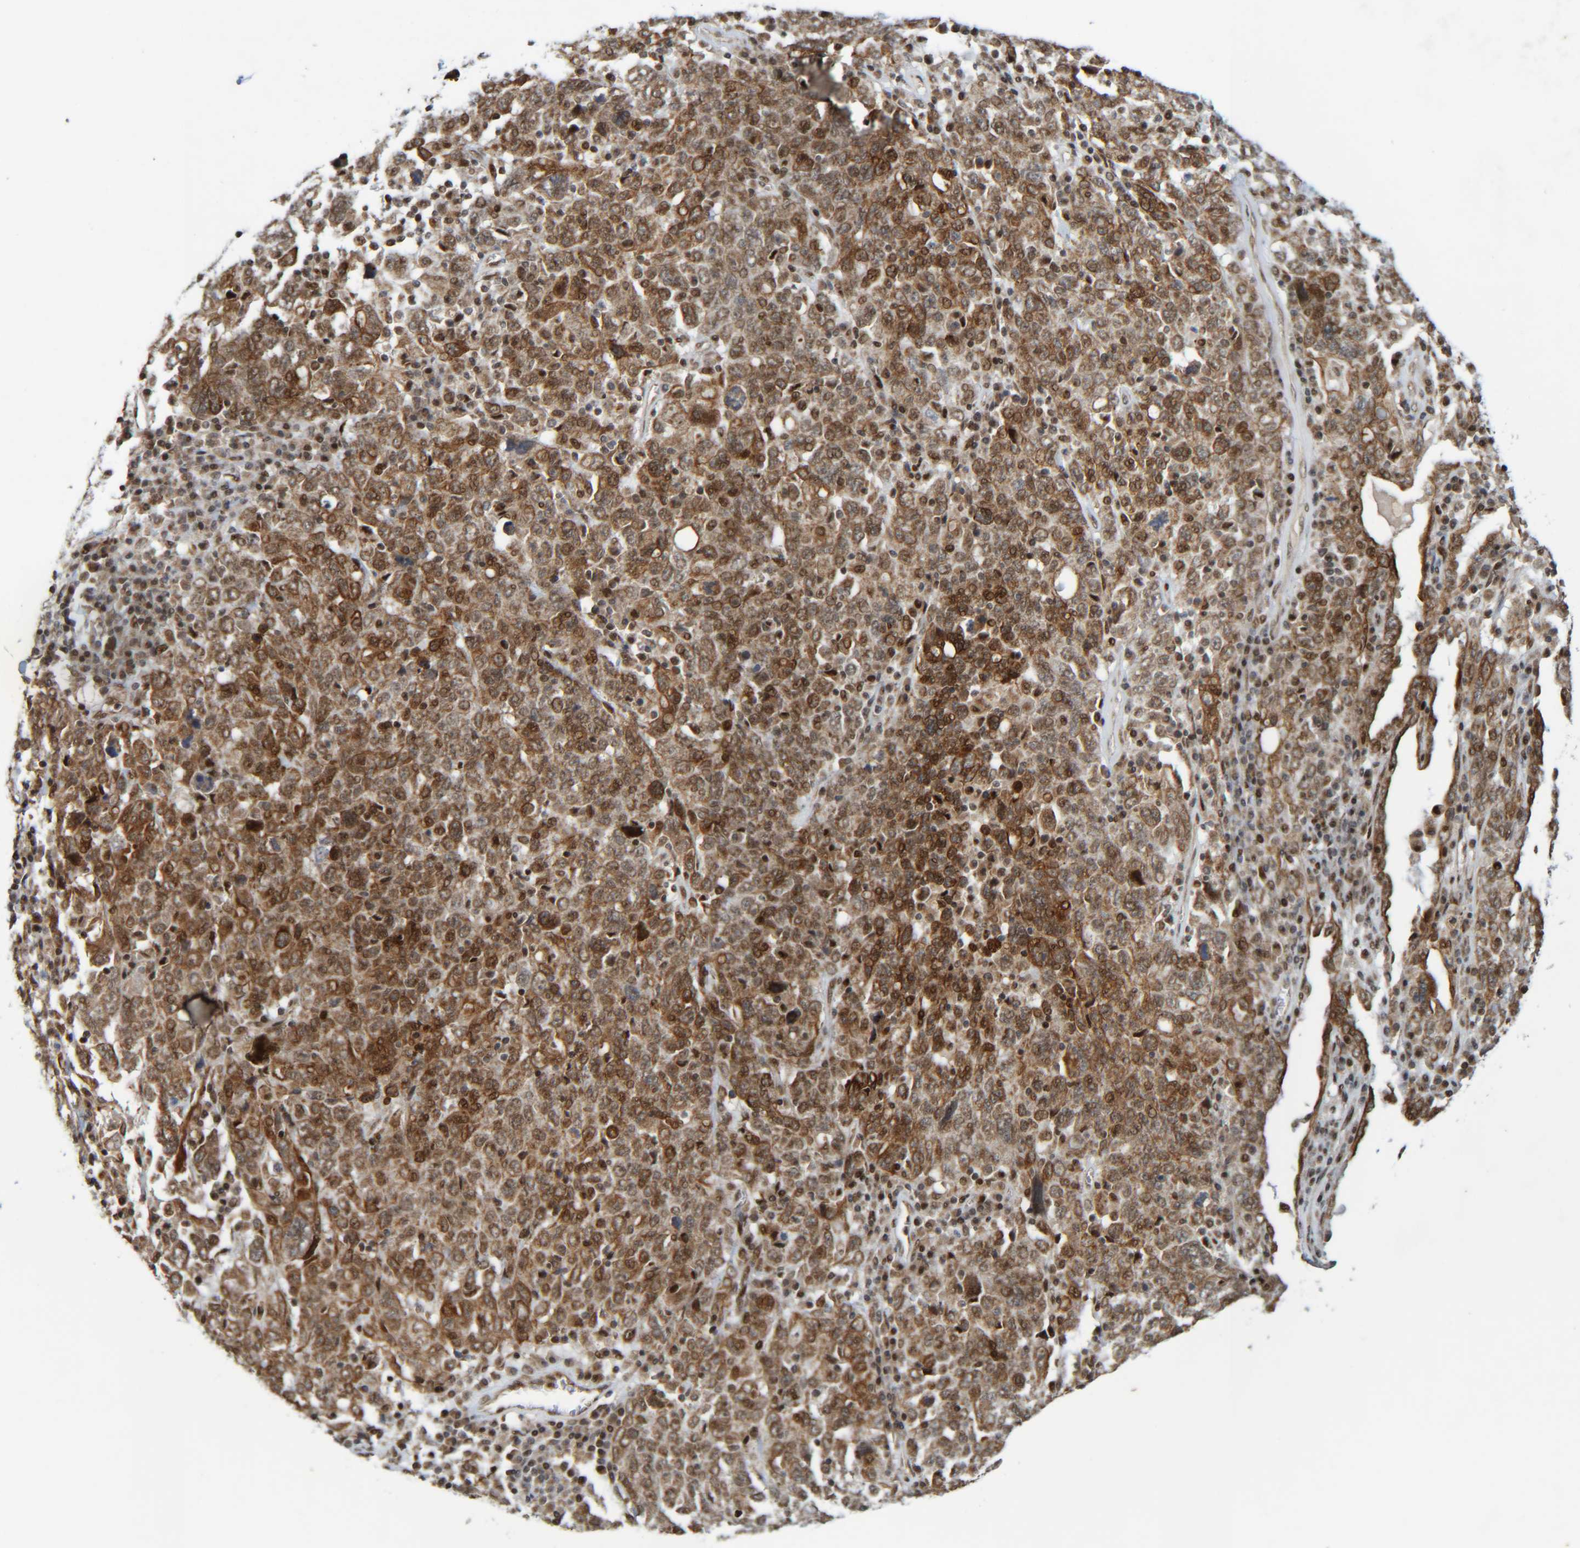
{"staining": {"intensity": "moderate", "quantity": ">75%", "location": "cytoplasmic/membranous"}, "tissue": "ovarian cancer", "cell_type": "Tumor cells", "image_type": "cancer", "snomed": [{"axis": "morphology", "description": "Carcinoma, endometroid"}, {"axis": "topography", "description": "Ovary"}], "caption": "Immunohistochemical staining of human ovarian cancer (endometroid carcinoma) reveals medium levels of moderate cytoplasmic/membranous expression in approximately >75% of tumor cells.", "gene": "CCDC57", "patient": {"sex": "female", "age": 62}}